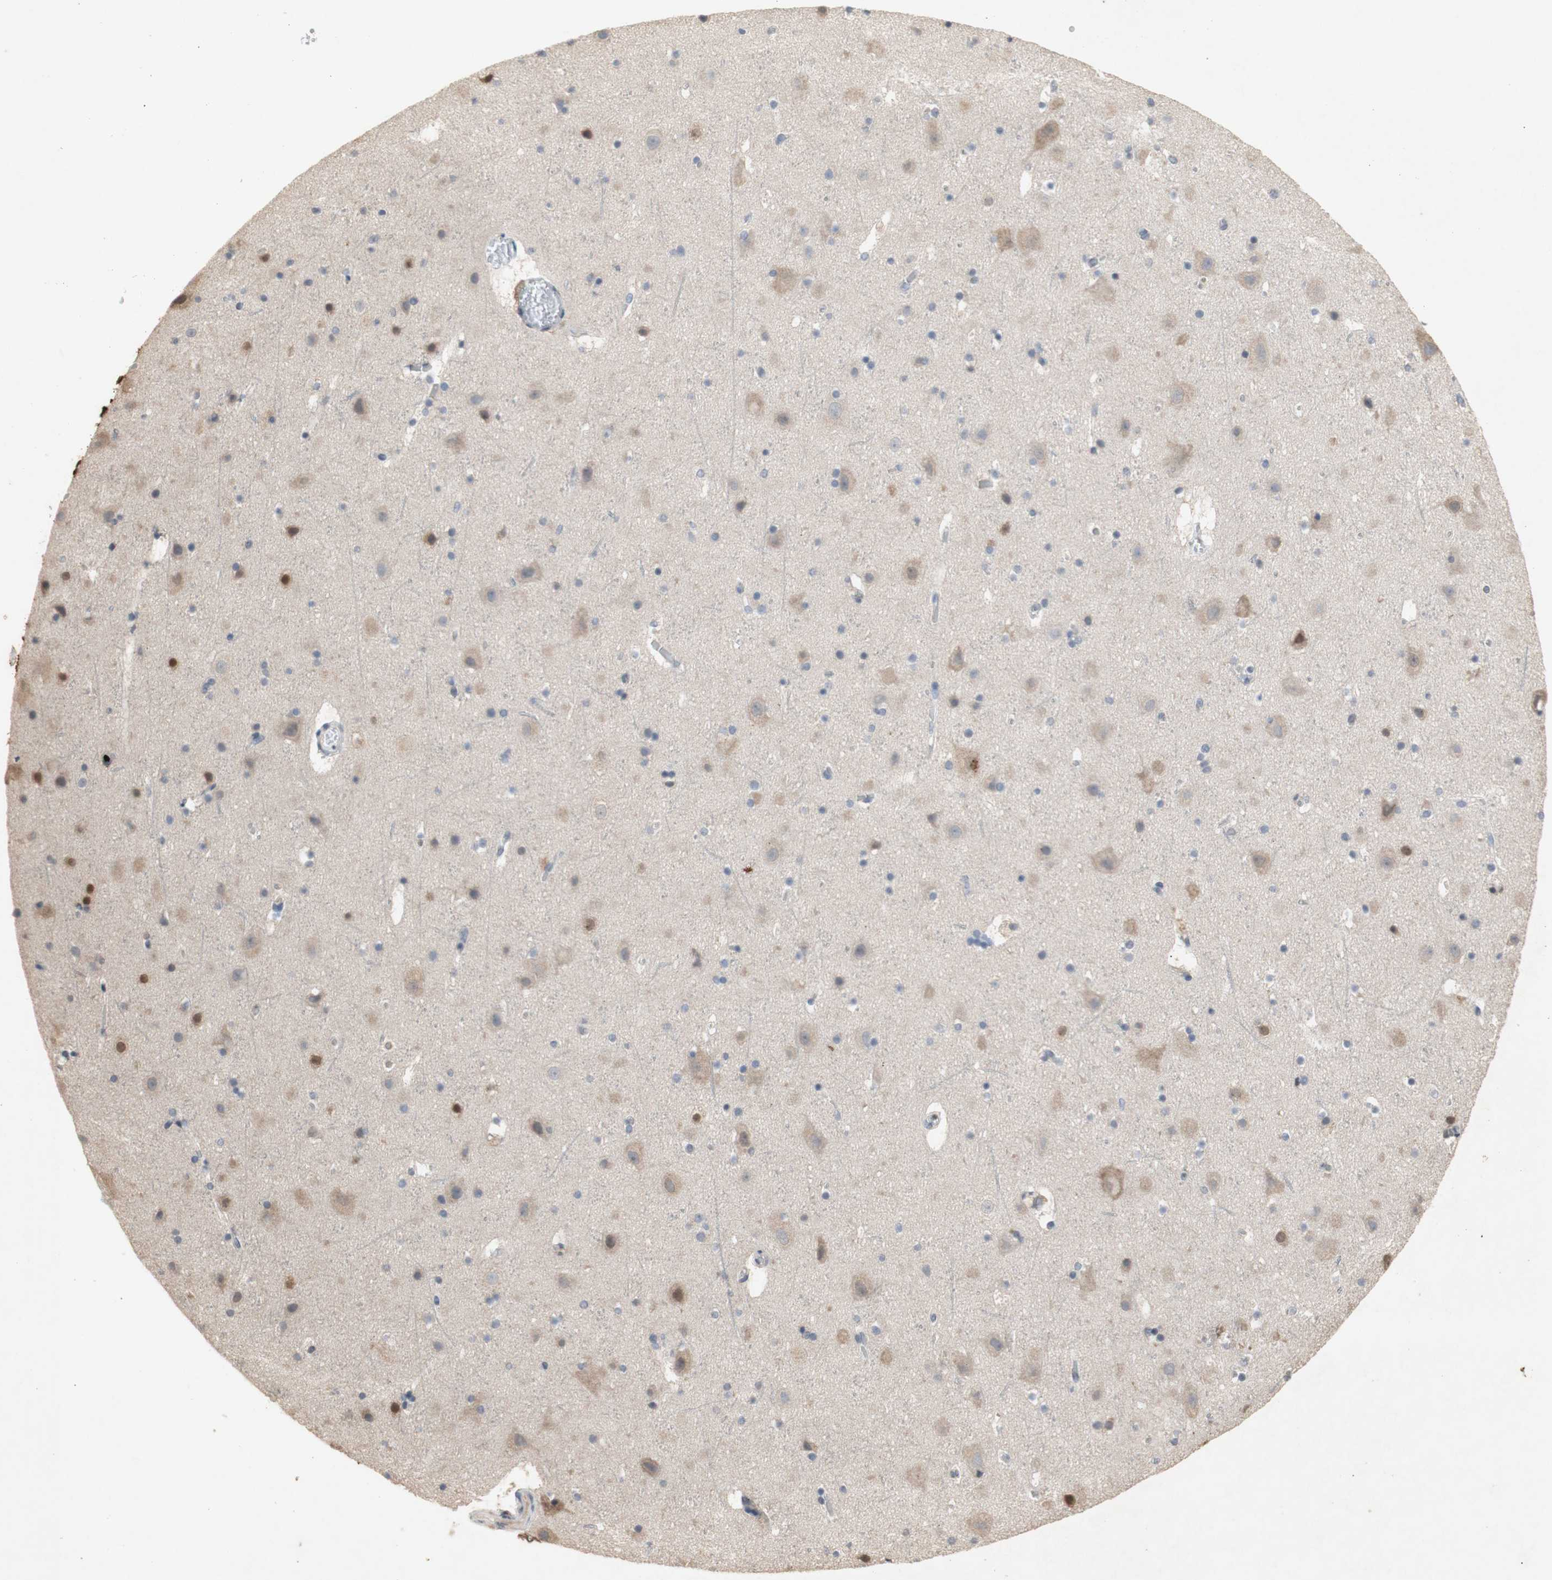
{"staining": {"intensity": "negative", "quantity": "none", "location": "none"}, "tissue": "cerebral cortex", "cell_type": "Endothelial cells", "image_type": "normal", "snomed": [{"axis": "morphology", "description": "Normal tissue, NOS"}, {"axis": "topography", "description": "Cerebral cortex"}], "caption": "A high-resolution photomicrograph shows IHC staining of benign cerebral cortex, which demonstrates no significant staining in endothelial cells. Nuclei are stained in blue.", "gene": "FOSB", "patient": {"sex": "male", "age": 45}}